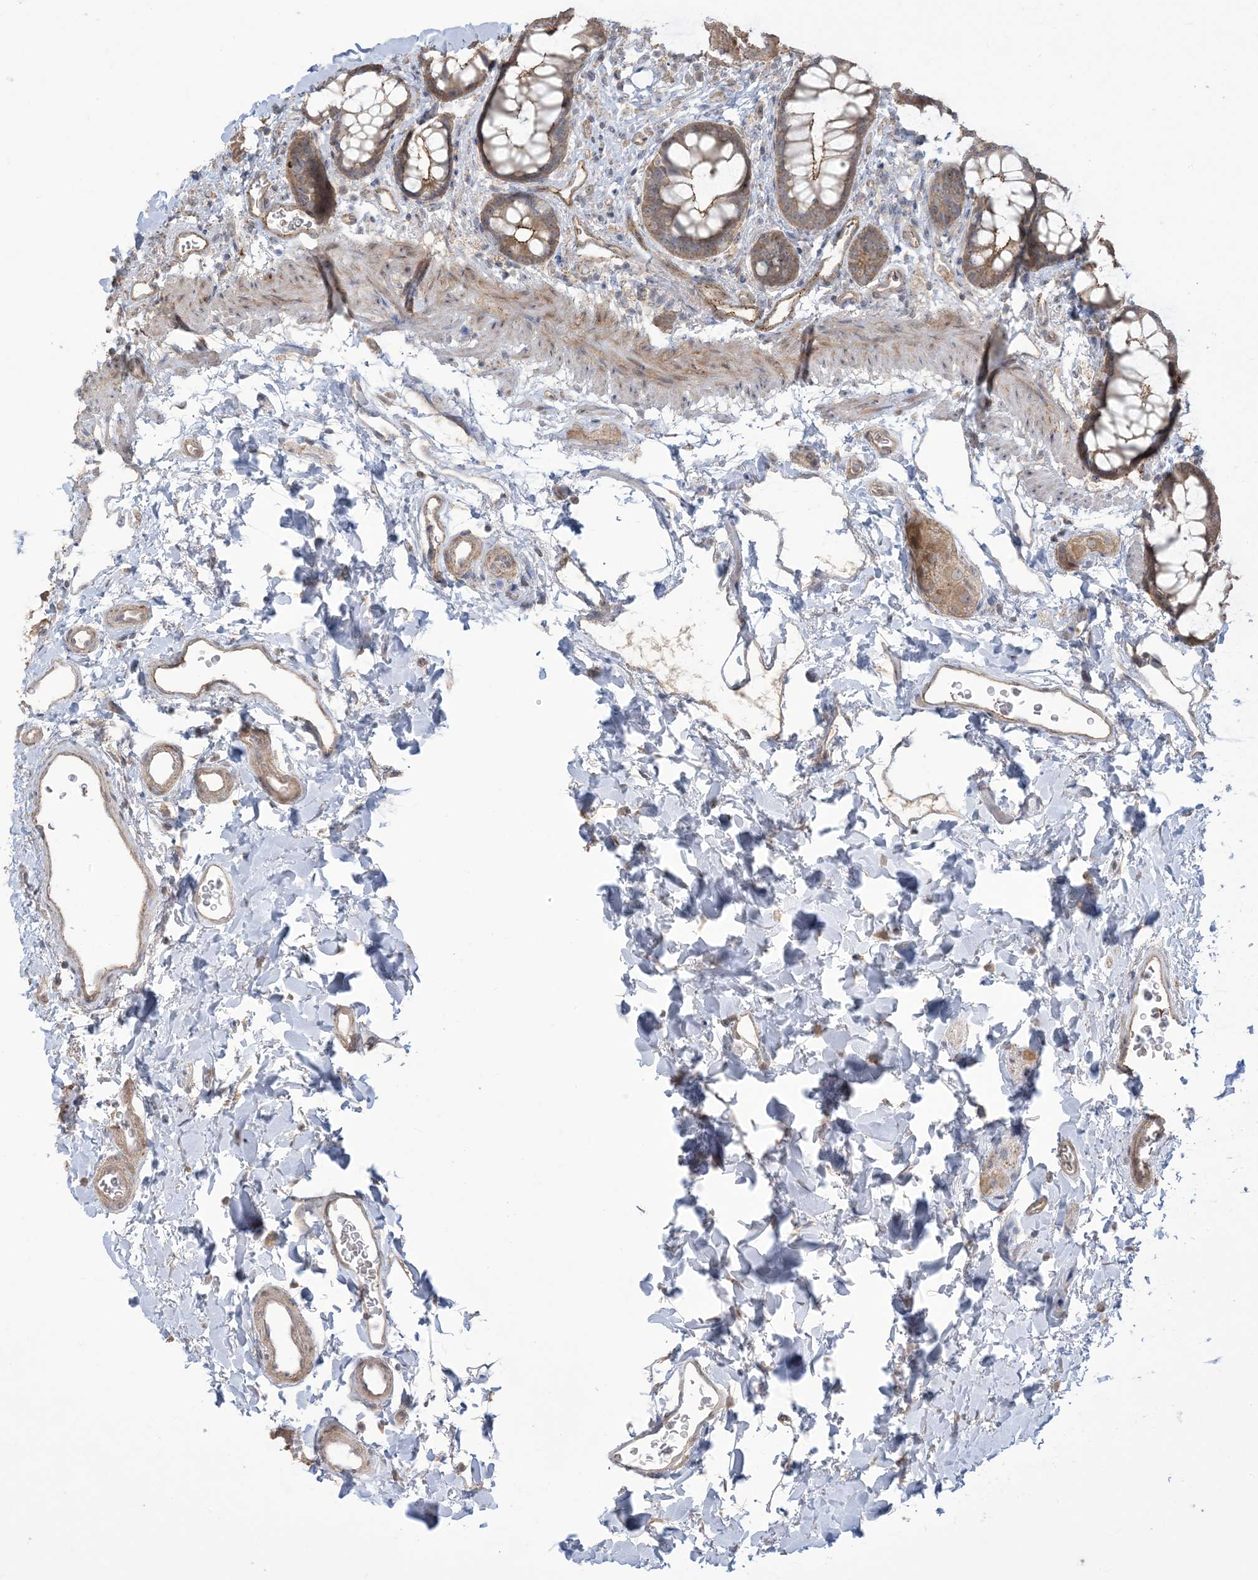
{"staining": {"intensity": "moderate", "quantity": ">75%", "location": "cytoplasmic/membranous"}, "tissue": "rectum", "cell_type": "Glandular cells", "image_type": "normal", "snomed": [{"axis": "morphology", "description": "Normal tissue, NOS"}, {"axis": "topography", "description": "Rectum"}], "caption": "Moderate cytoplasmic/membranous expression is present in about >75% of glandular cells in normal rectum. (DAB = brown stain, brightfield microscopy at high magnification).", "gene": "KLHL18", "patient": {"sex": "female", "age": 65}}